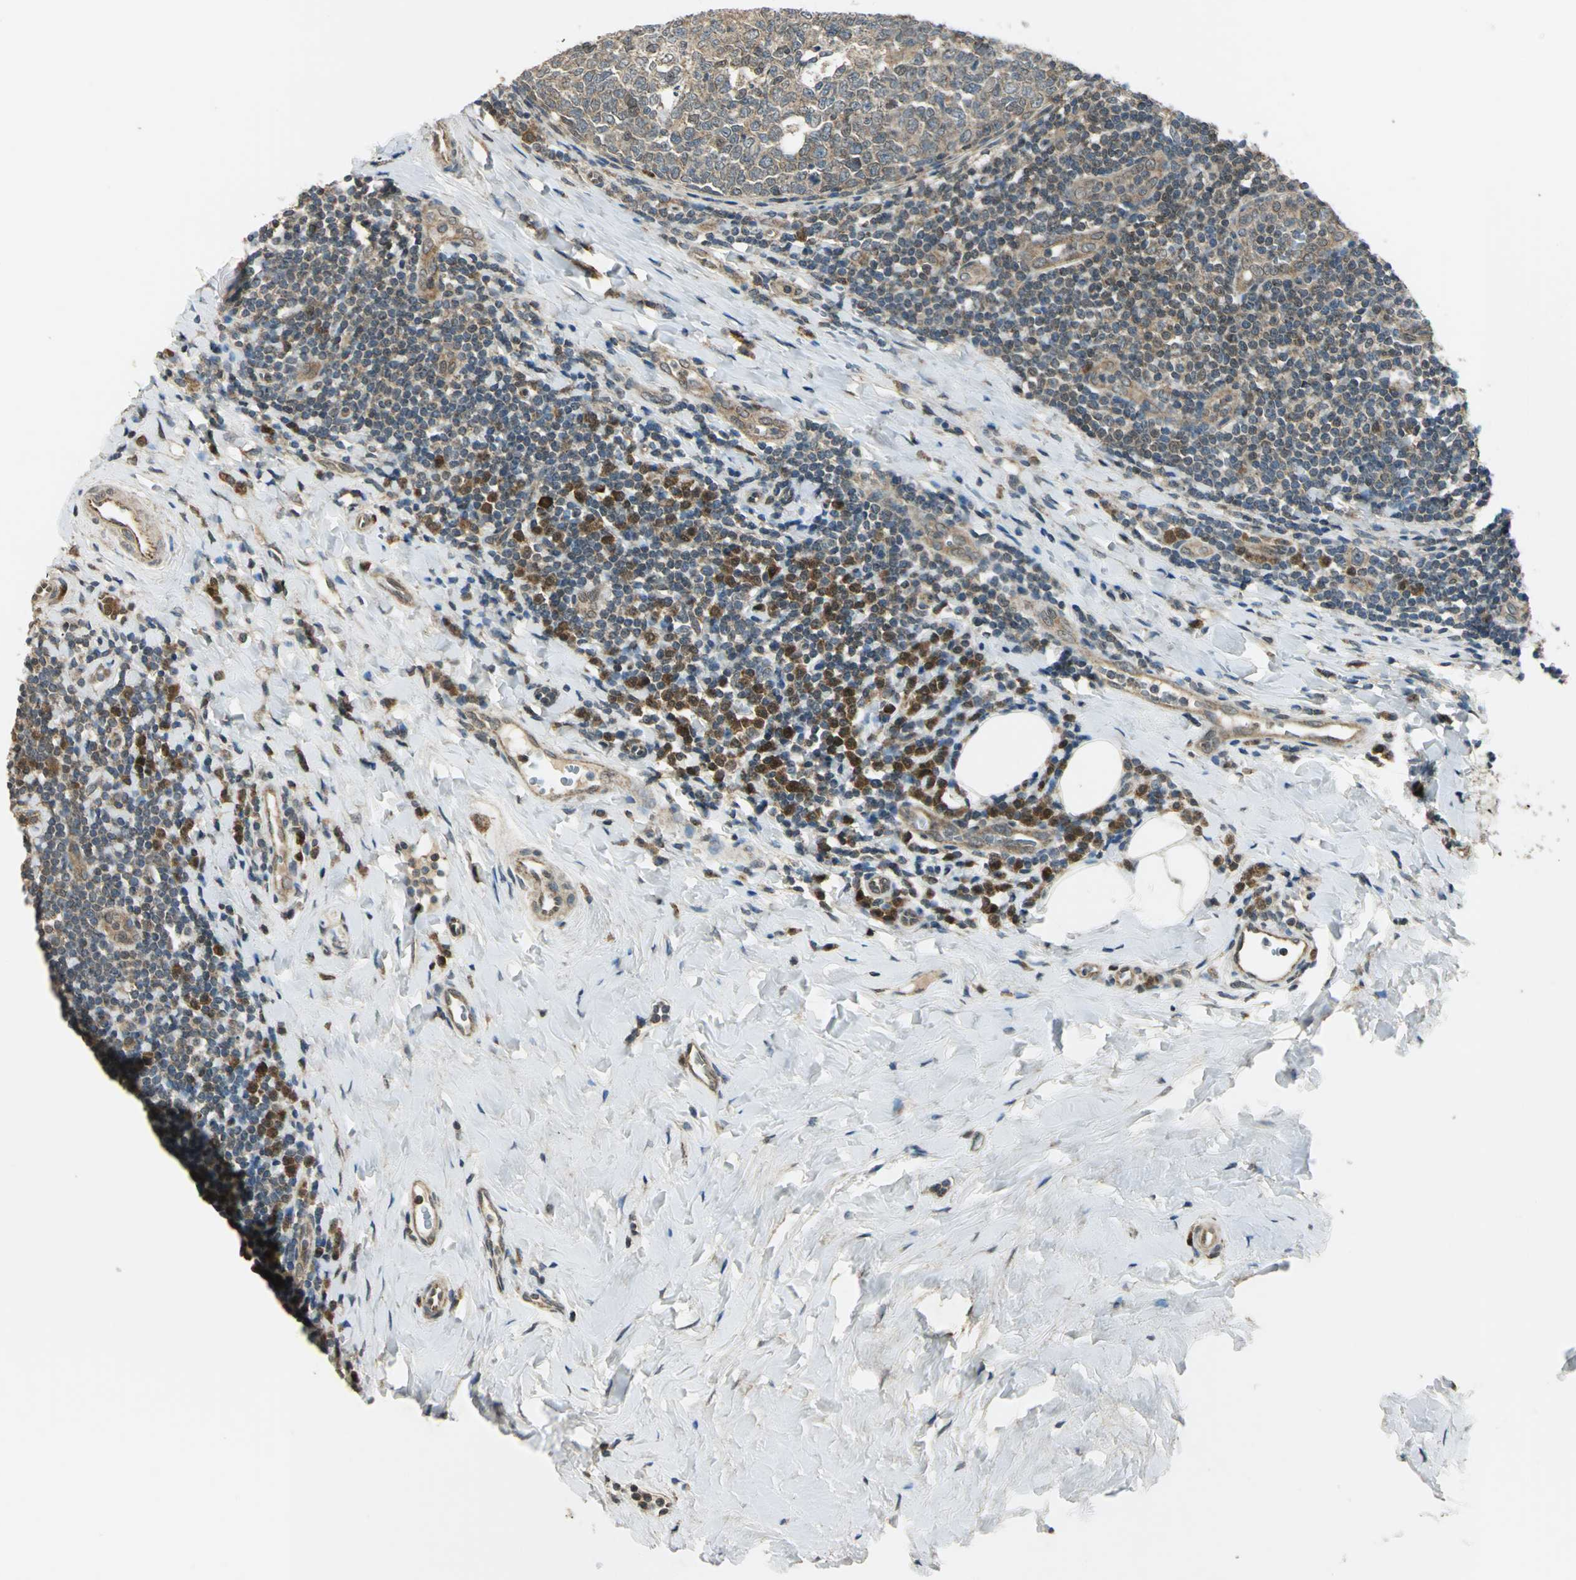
{"staining": {"intensity": "moderate", "quantity": ">75%", "location": "cytoplasmic/membranous,nuclear"}, "tissue": "tonsil", "cell_type": "Germinal center cells", "image_type": "normal", "snomed": [{"axis": "morphology", "description": "Normal tissue, NOS"}, {"axis": "topography", "description": "Tonsil"}], "caption": "A high-resolution image shows immunohistochemistry staining of unremarkable tonsil, which demonstrates moderate cytoplasmic/membranous,nuclear positivity in about >75% of germinal center cells.", "gene": "NUDT2", "patient": {"sex": "male", "age": 31}}